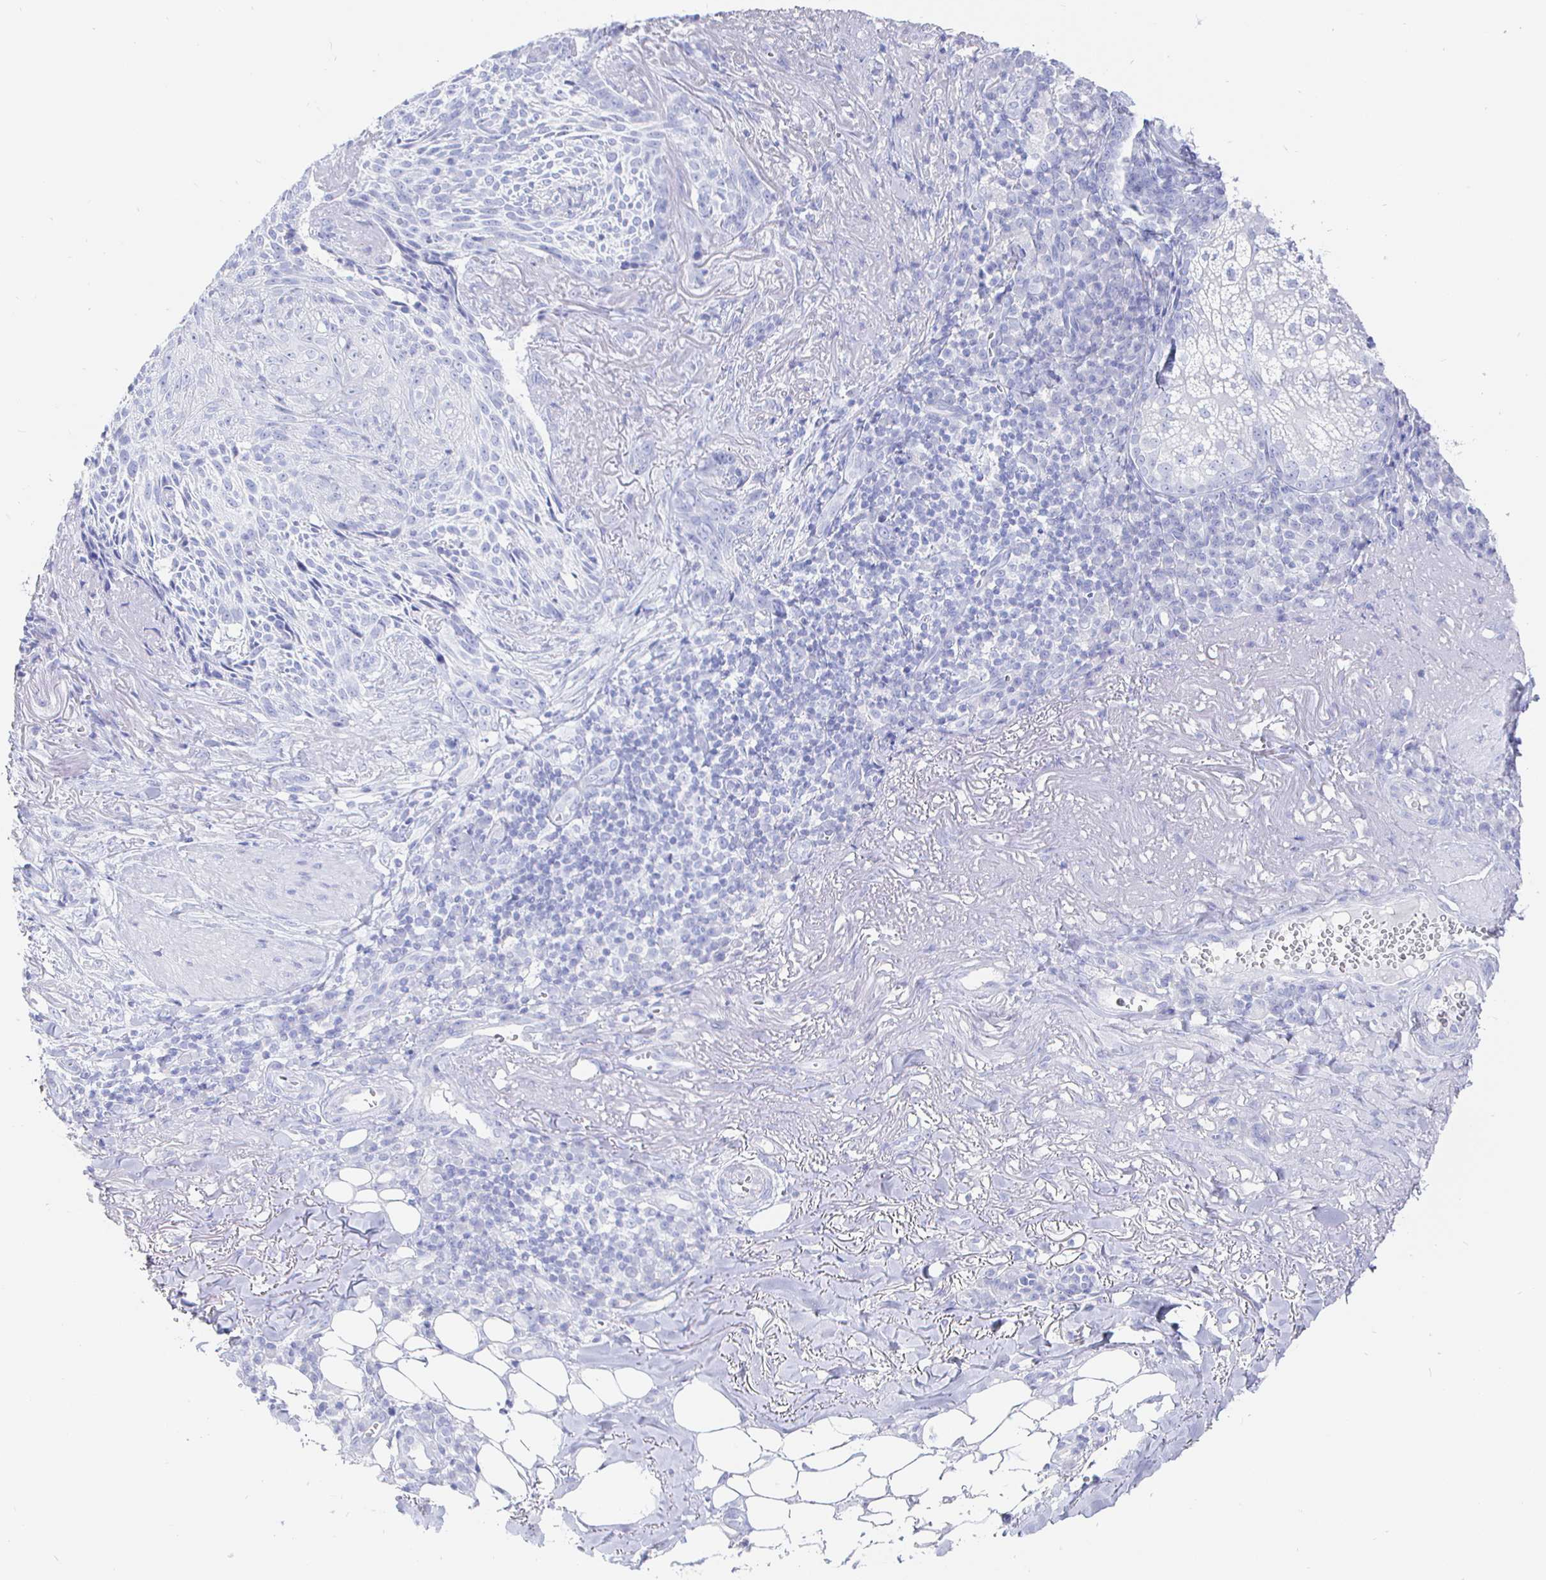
{"staining": {"intensity": "negative", "quantity": "none", "location": "none"}, "tissue": "skin cancer", "cell_type": "Tumor cells", "image_type": "cancer", "snomed": [{"axis": "morphology", "description": "Basal cell carcinoma"}, {"axis": "topography", "description": "Skin"}, {"axis": "topography", "description": "Skin of face"}], "caption": "An immunohistochemistry image of skin cancer is shown. There is no staining in tumor cells of skin cancer.", "gene": "CLCA1", "patient": {"sex": "female", "age": 95}}